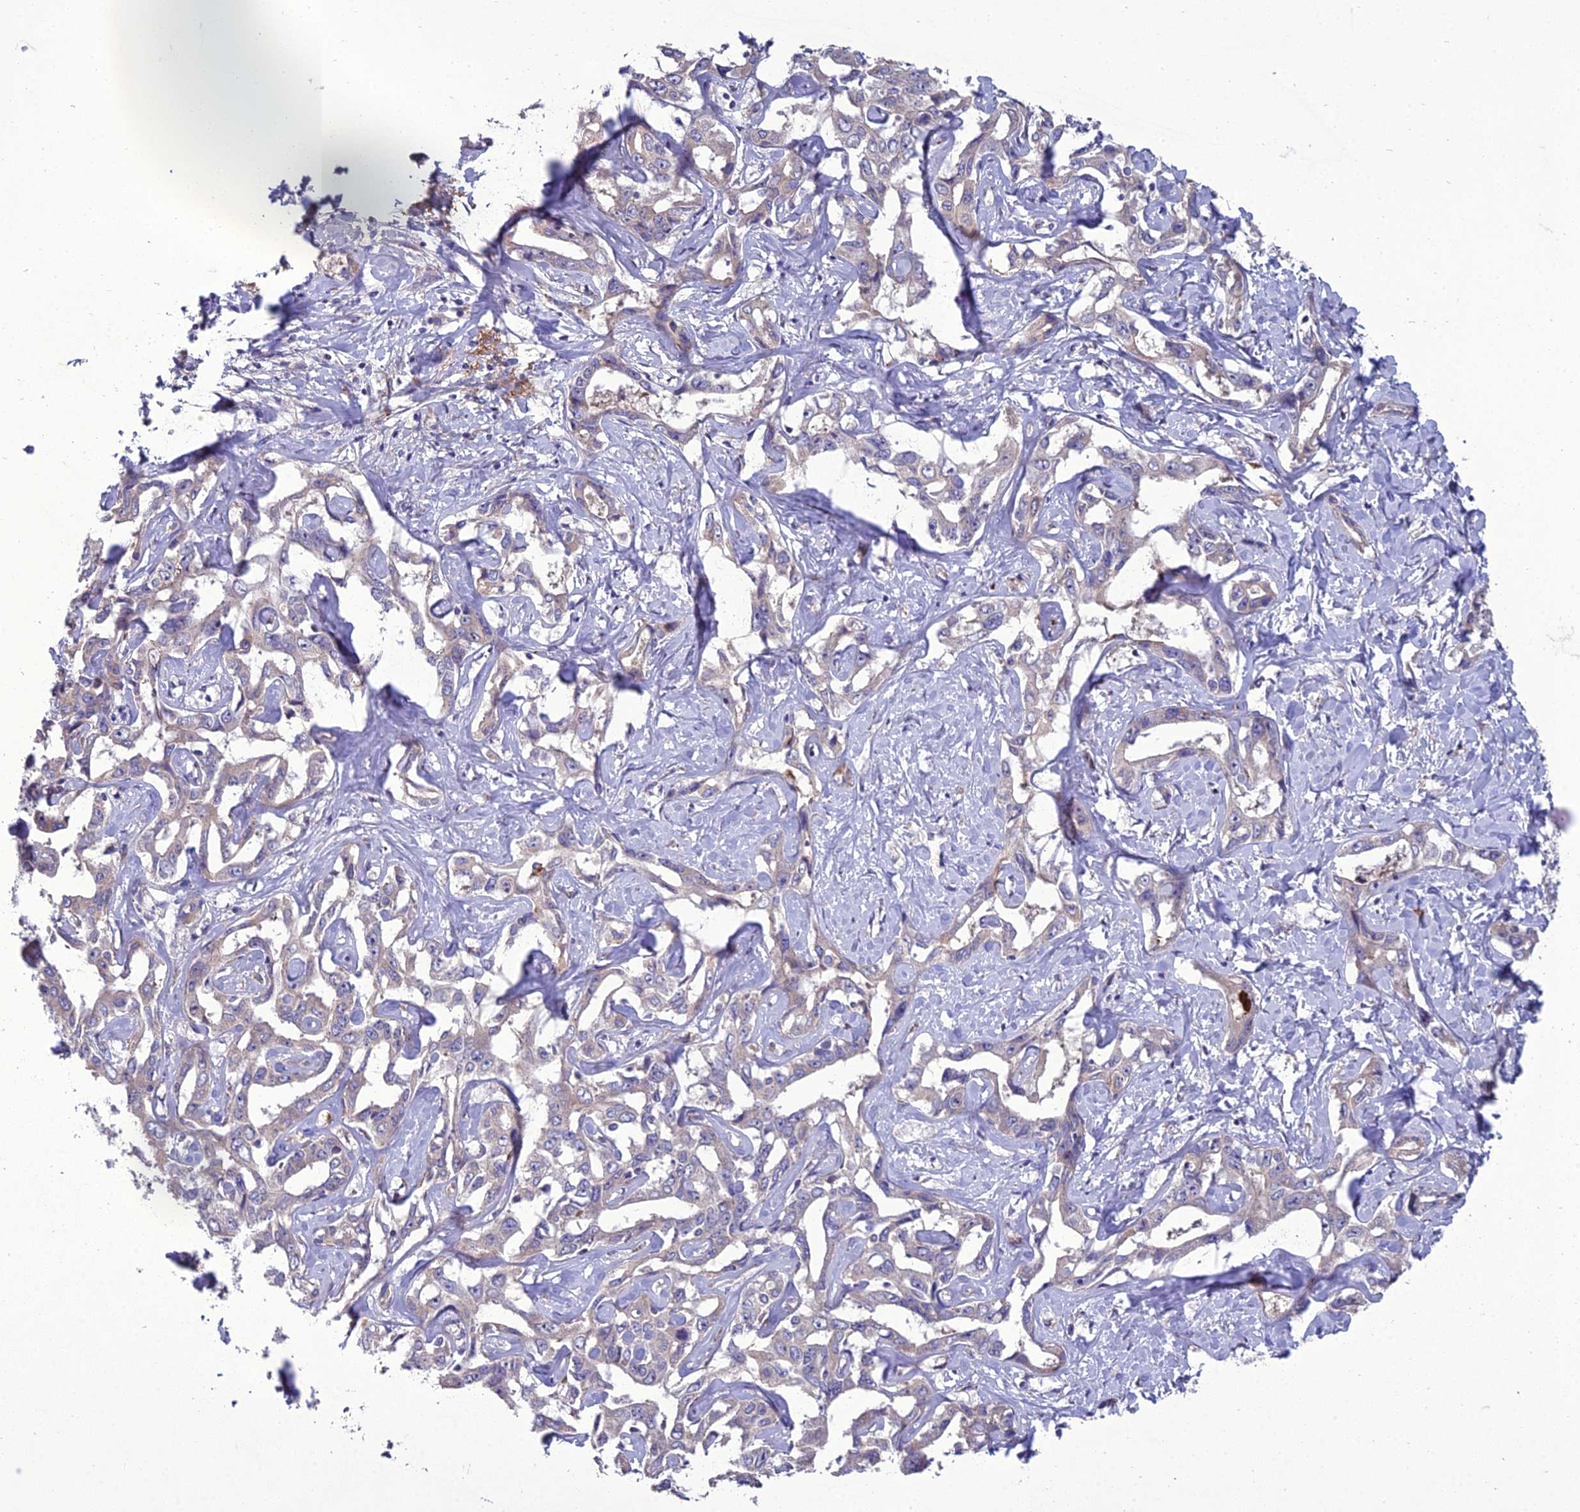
{"staining": {"intensity": "negative", "quantity": "none", "location": "none"}, "tissue": "liver cancer", "cell_type": "Tumor cells", "image_type": "cancer", "snomed": [{"axis": "morphology", "description": "Cholangiocarcinoma"}, {"axis": "topography", "description": "Liver"}], "caption": "Immunohistochemistry (IHC) histopathology image of neoplastic tissue: liver cancer stained with DAB (3,3'-diaminobenzidine) shows no significant protein positivity in tumor cells.", "gene": "ADIPOR2", "patient": {"sex": "male", "age": 59}}